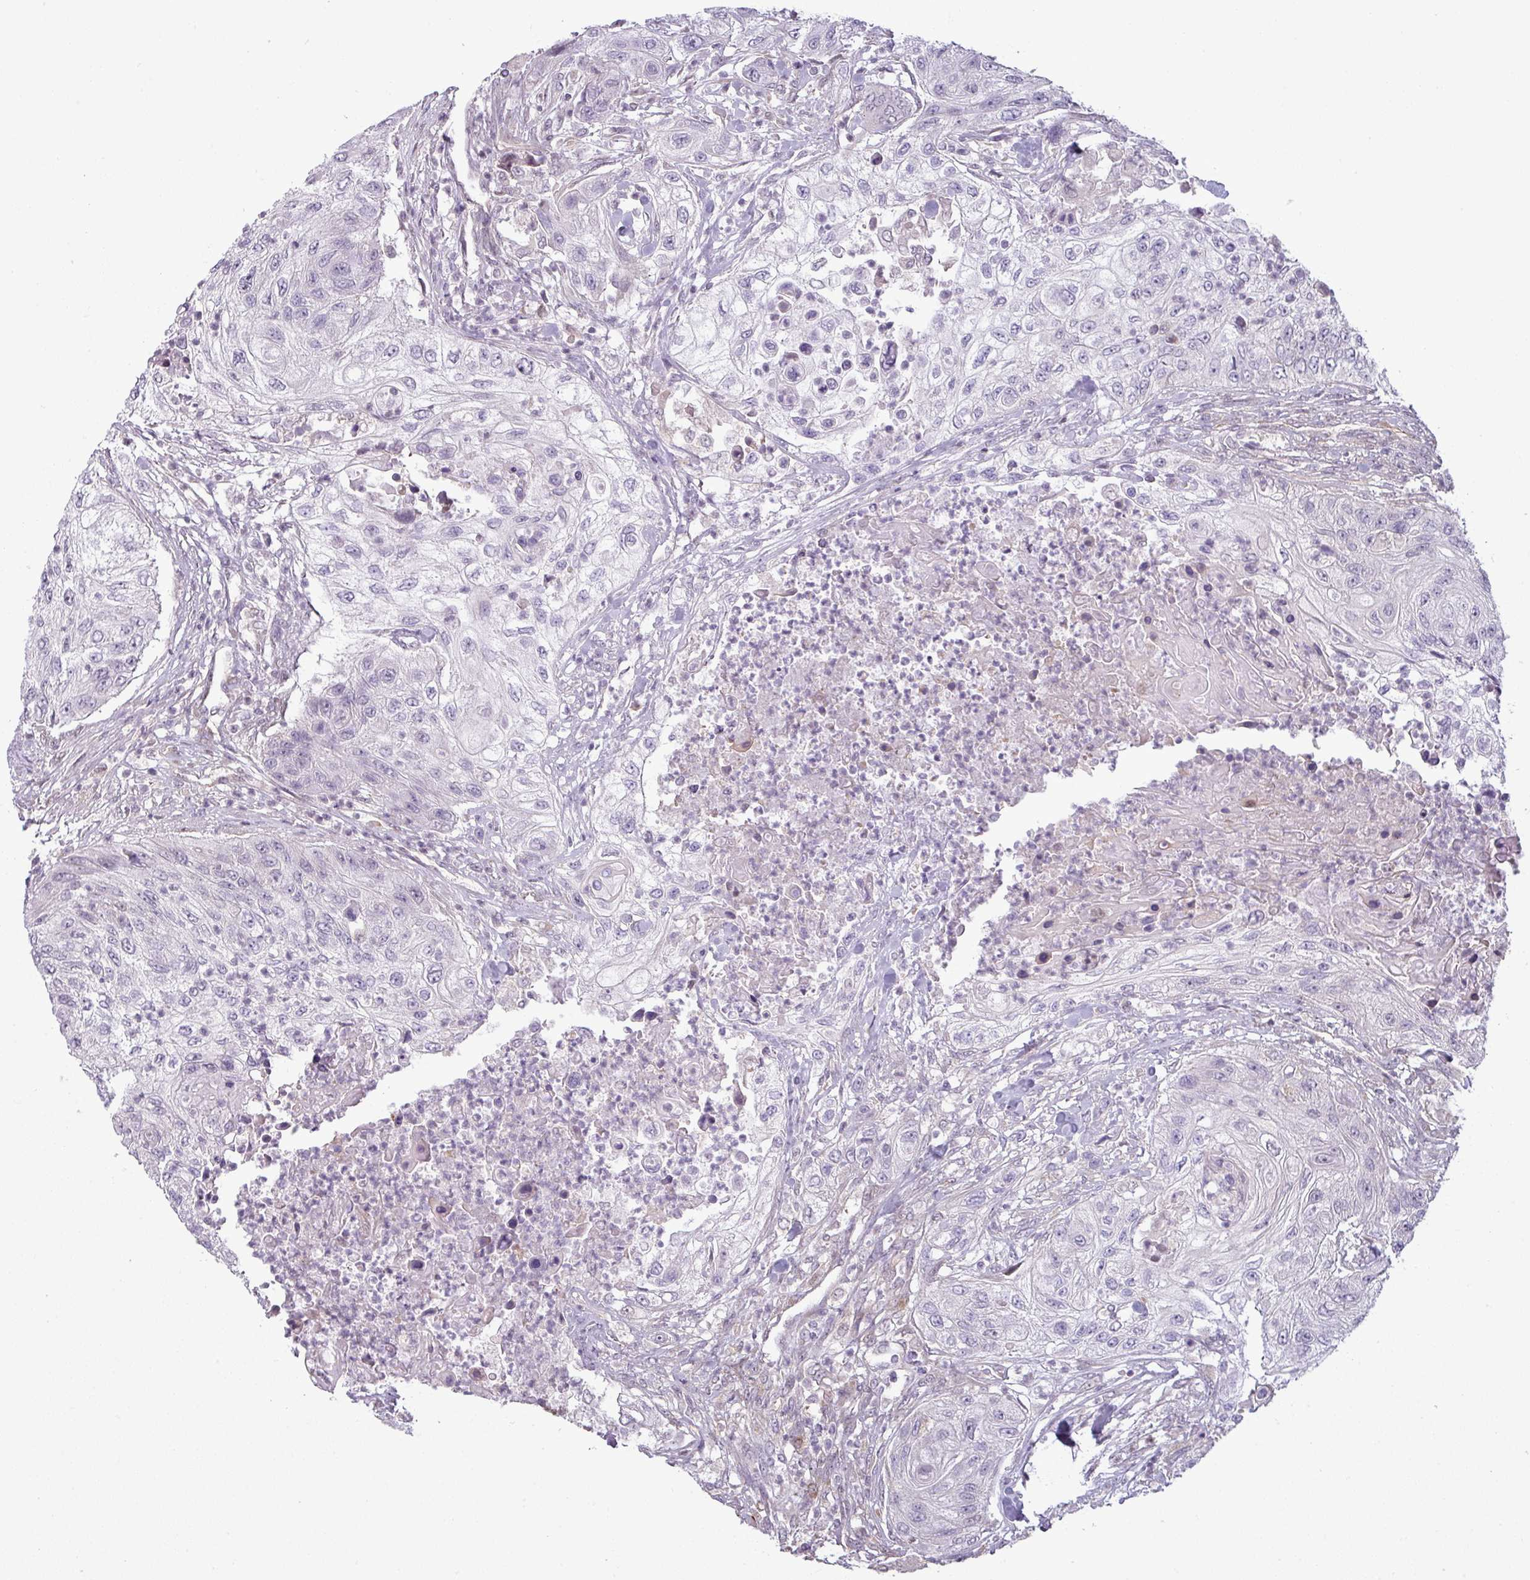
{"staining": {"intensity": "negative", "quantity": "none", "location": "none"}, "tissue": "urothelial cancer", "cell_type": "Tumor cells", "image_type": "cancer", "snomed": [{"axis": "morphology", "description": "Urothelial carcinoma, High grade"}, {"axis": "topography", "description": "Urinary bladder"}], "caption": "Micrograph shows no significant protein staining in tumor cells of high-grade urothelial carcinoma. (Stains: DAB (3,3'-diaminobenzidine) IHC with hematoxylin counter stain, Microscopy: brightfield microscopy at high magnification).", "gene": "CCDC144A", "patient": {"sex": "female", "age": 60}}